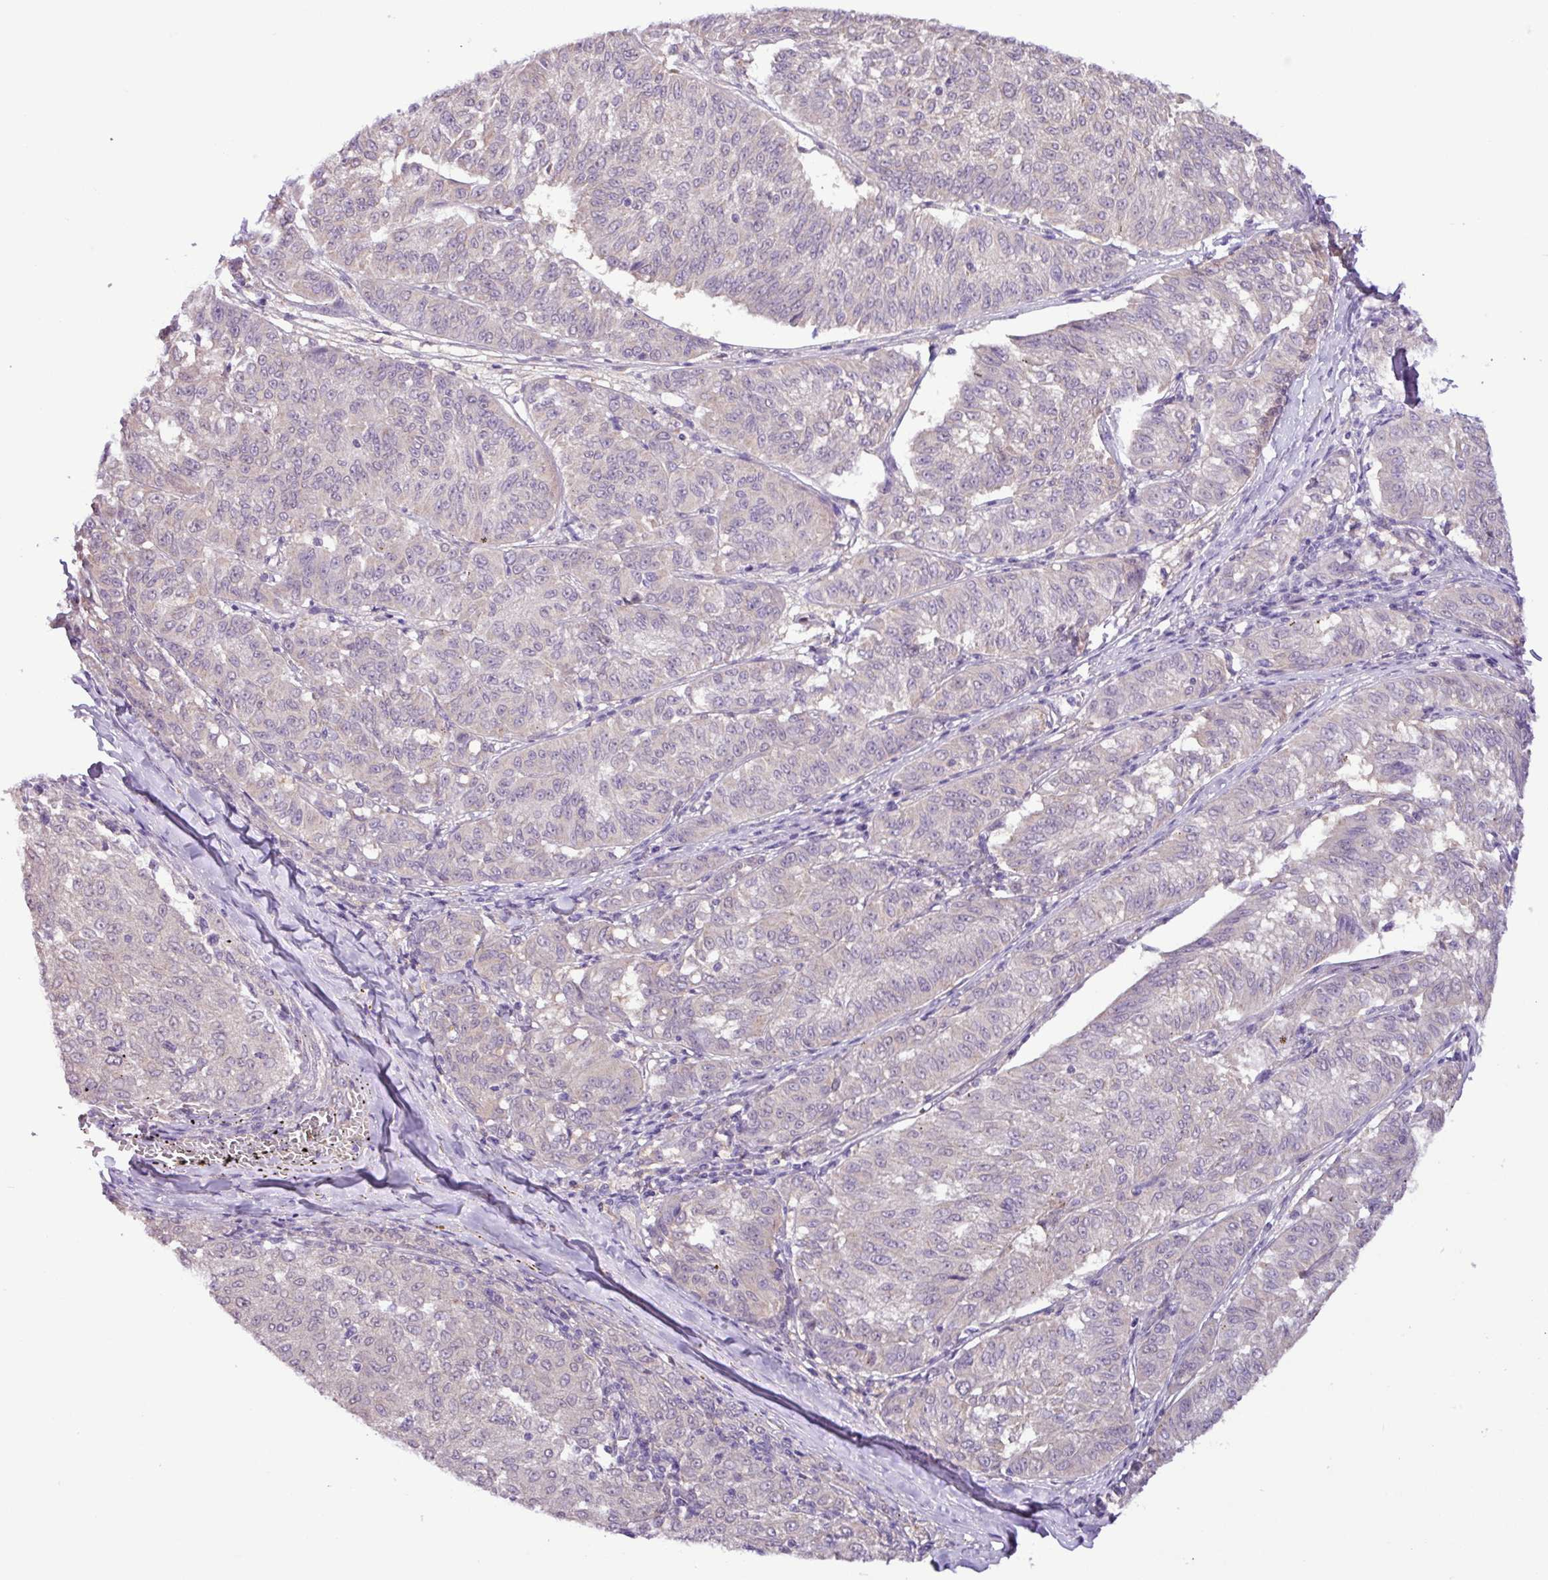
{"staining": {"intensity": "negative", "quantity": "none", "location": "none"}, "tissue": "melanoma", "cell_type": "Tumor cells", "image_type": "cancer", "snomed": [{"axis": "morphology", "description": "Malignant melanoma, NOS"}, {"axis": "topography", "description": "Skin"}], "caption": "Immunohistochemistry image of human melanoma stained for a protein (brown), which displays no staining in tumor cells.", "gene": "TONSL", "patient": {"sex": "female", "age": 72}}